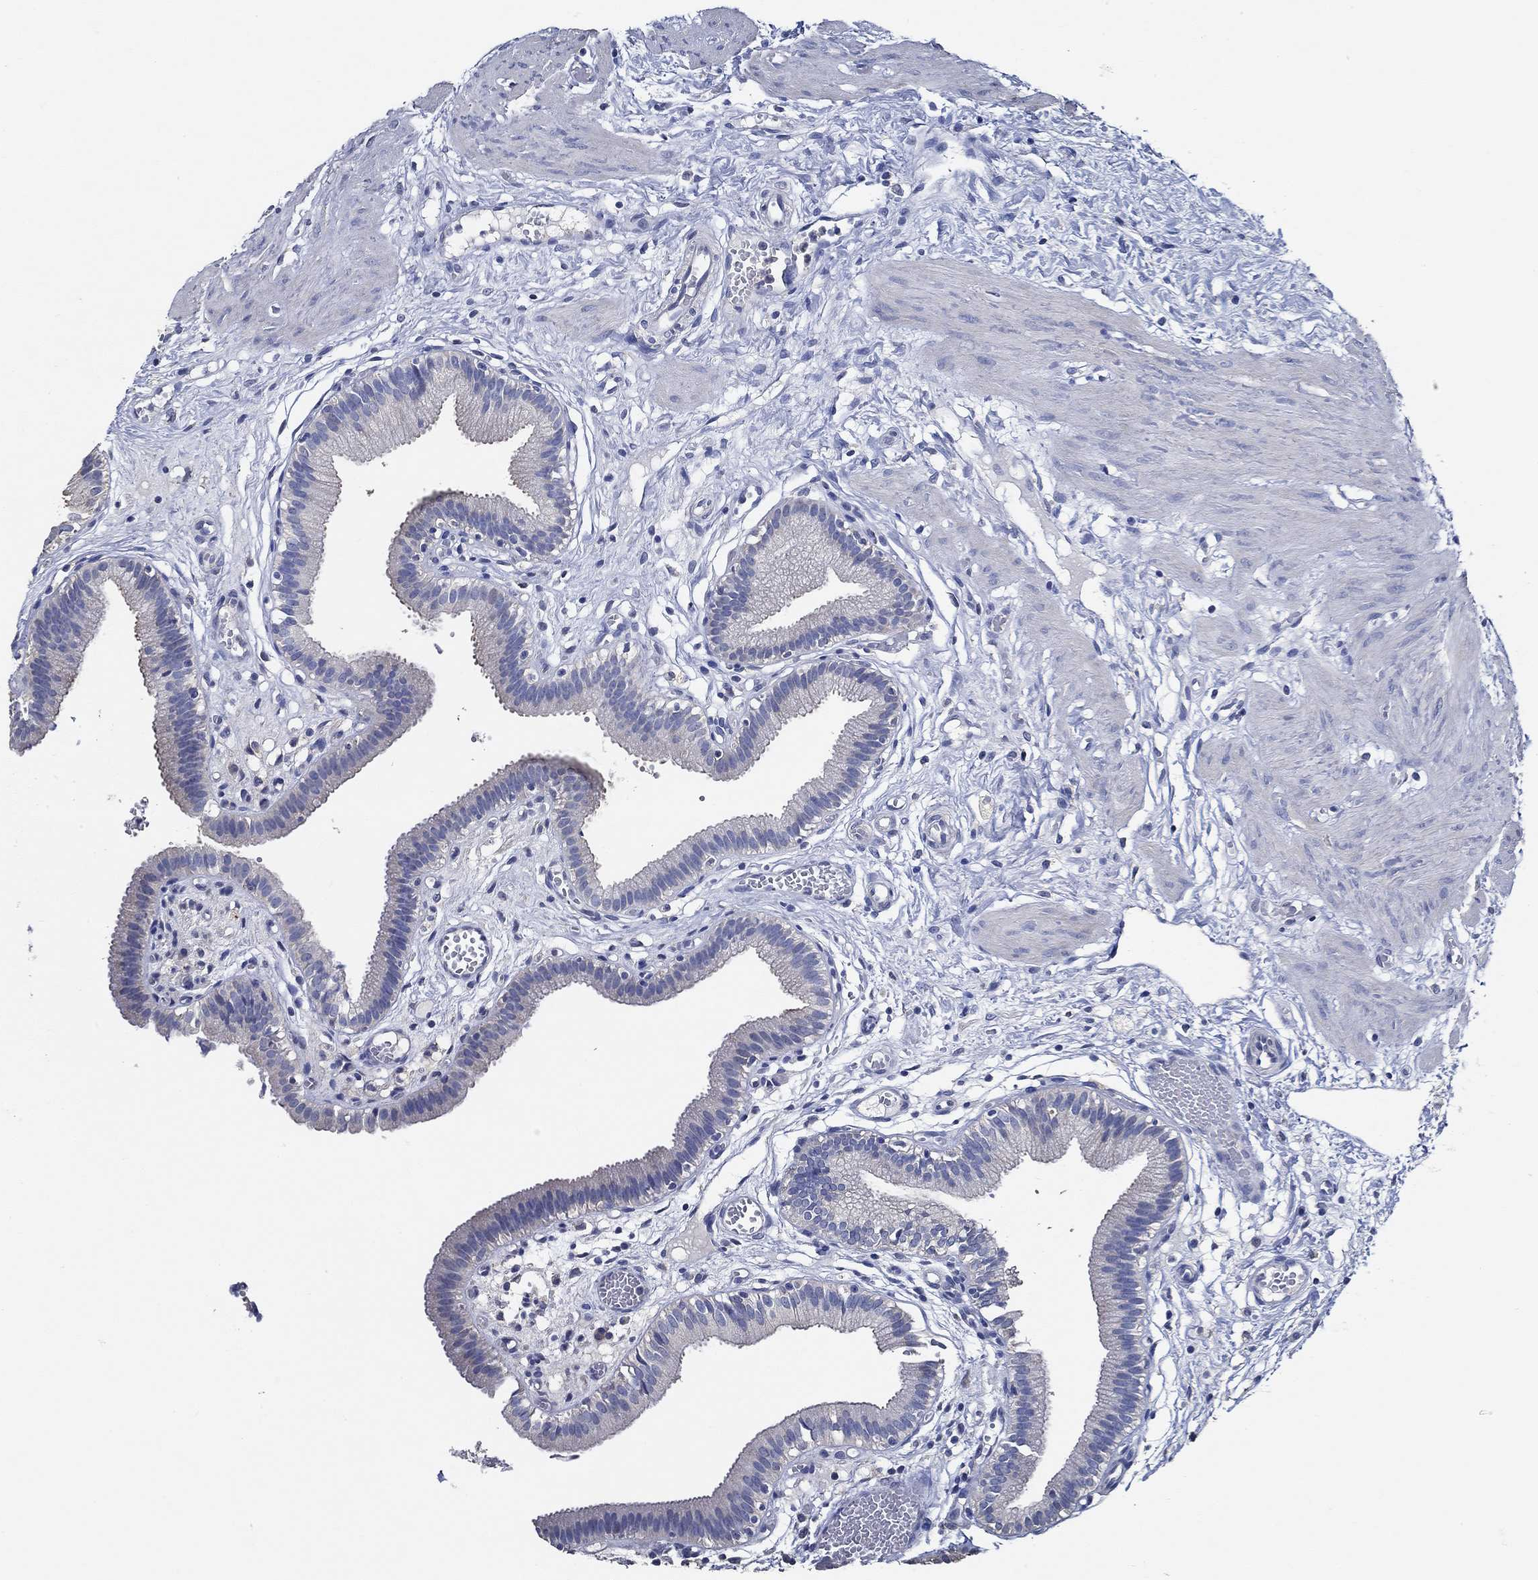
{"staining": {"intensity": "negative", "quantity": "none", "location": "none"}, "tissue": "gallbladder", "cell_type": "Glandular cells", "image_type": "normal", "snomed": [{"axis": "morphology", "description": "Normal tissue, NOS"}, {"axis": "topography", "description": "Gallbladder"}], "caption": "Gallbladder stained for a protein using immunohistochemistry (IHC) demonstrates no expression glandular cells.", "gene": "DOCK3", "patient": {"sex": "female", "age": 24}}